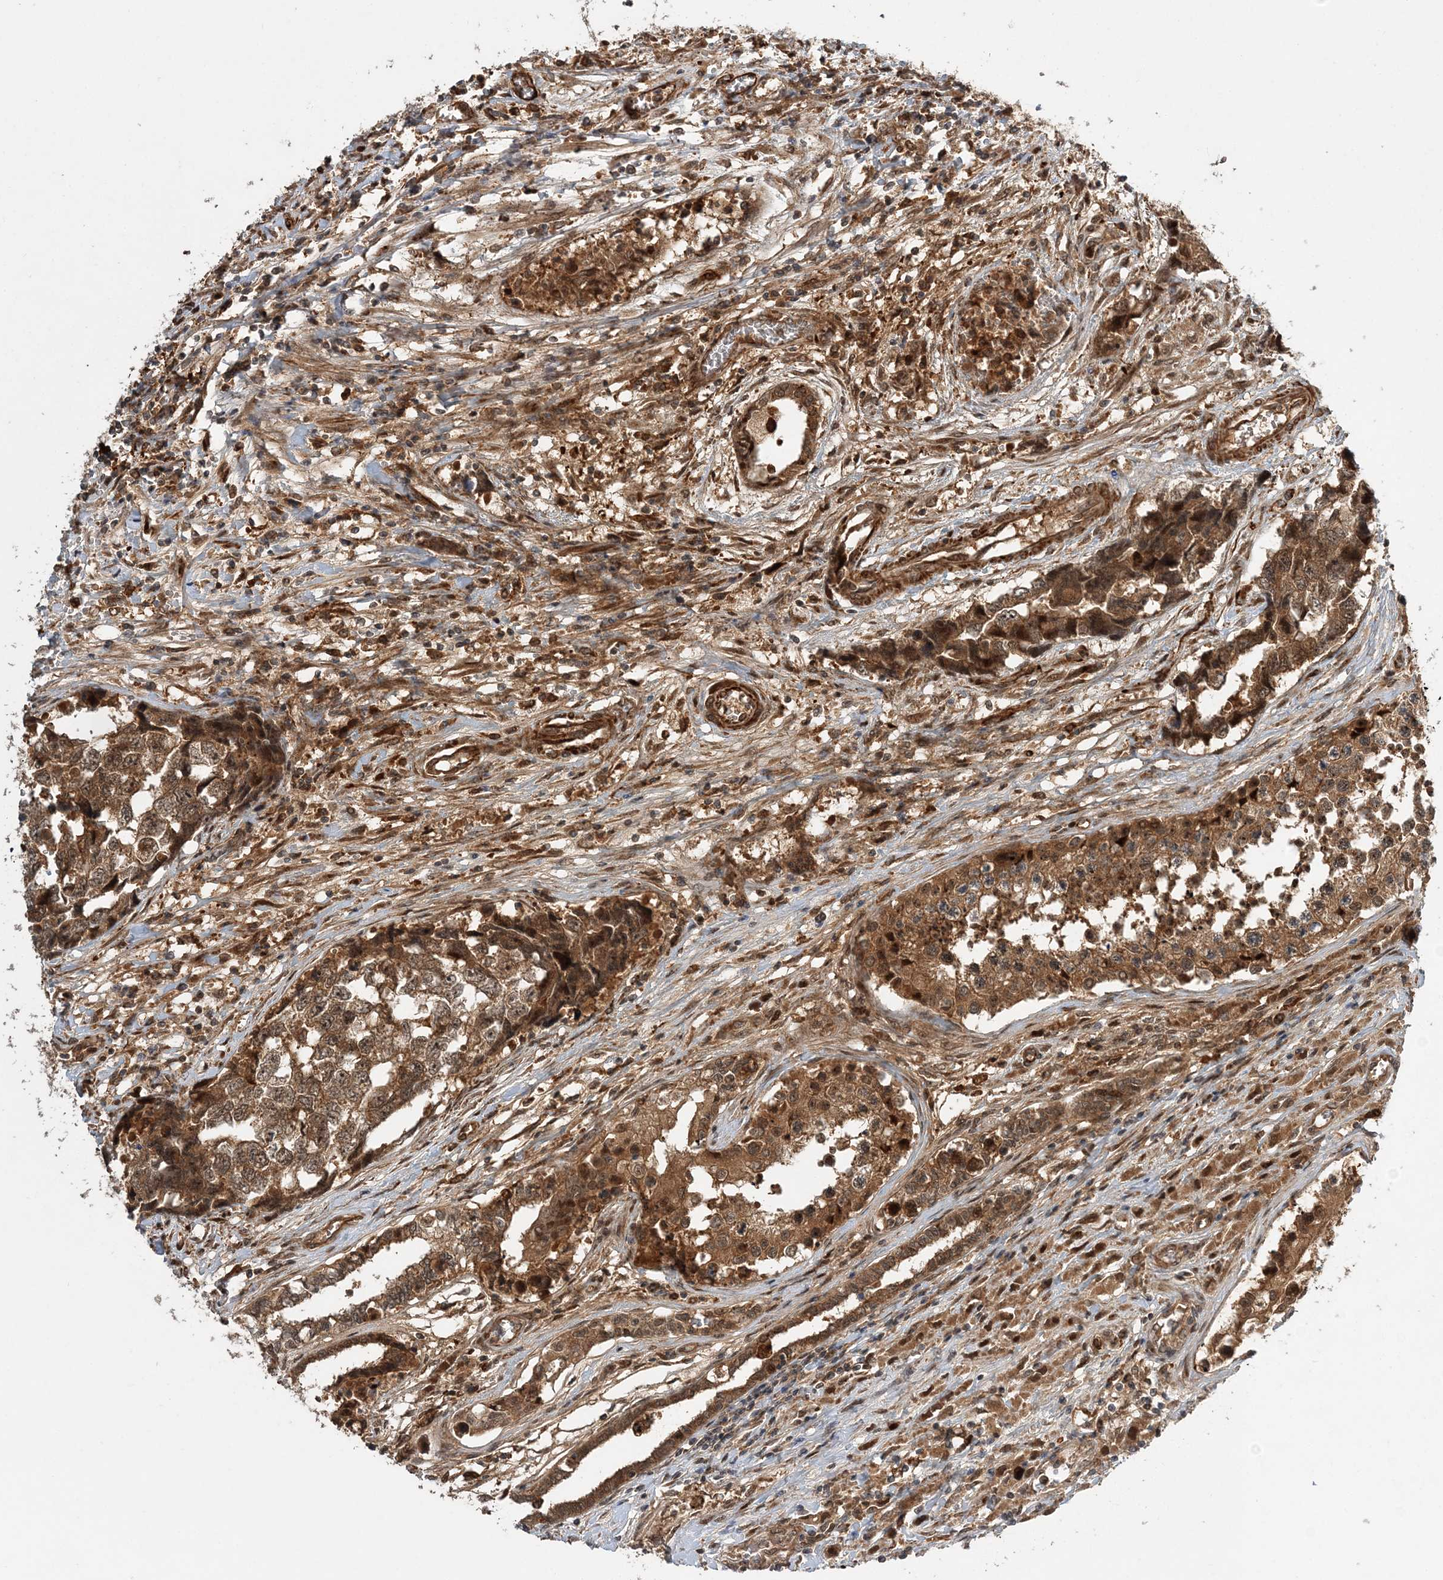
{"staining": {"intensity": "moderate", "quantity": ">75%", "location": "cytoplasmic/membranous,nuclear"}, "tissue": "testis cancer", "cell_type": "Tumor cells", "image_type": "cancer", "snomed": [{"axis": "morphology", "description": "Carcinoma, Embryonal, NOS"}, {"axis": "topography", "description": "Testis"}], "caption": "Protein staining of embryonal carcinoma (testis) tissue demonstrates moderate cytoplasmic/membranous and nuclear positivity in approximately >75% of tumor cells.", "gene": "UBTD2", "patient": {"sex": "male", "age": 31}}